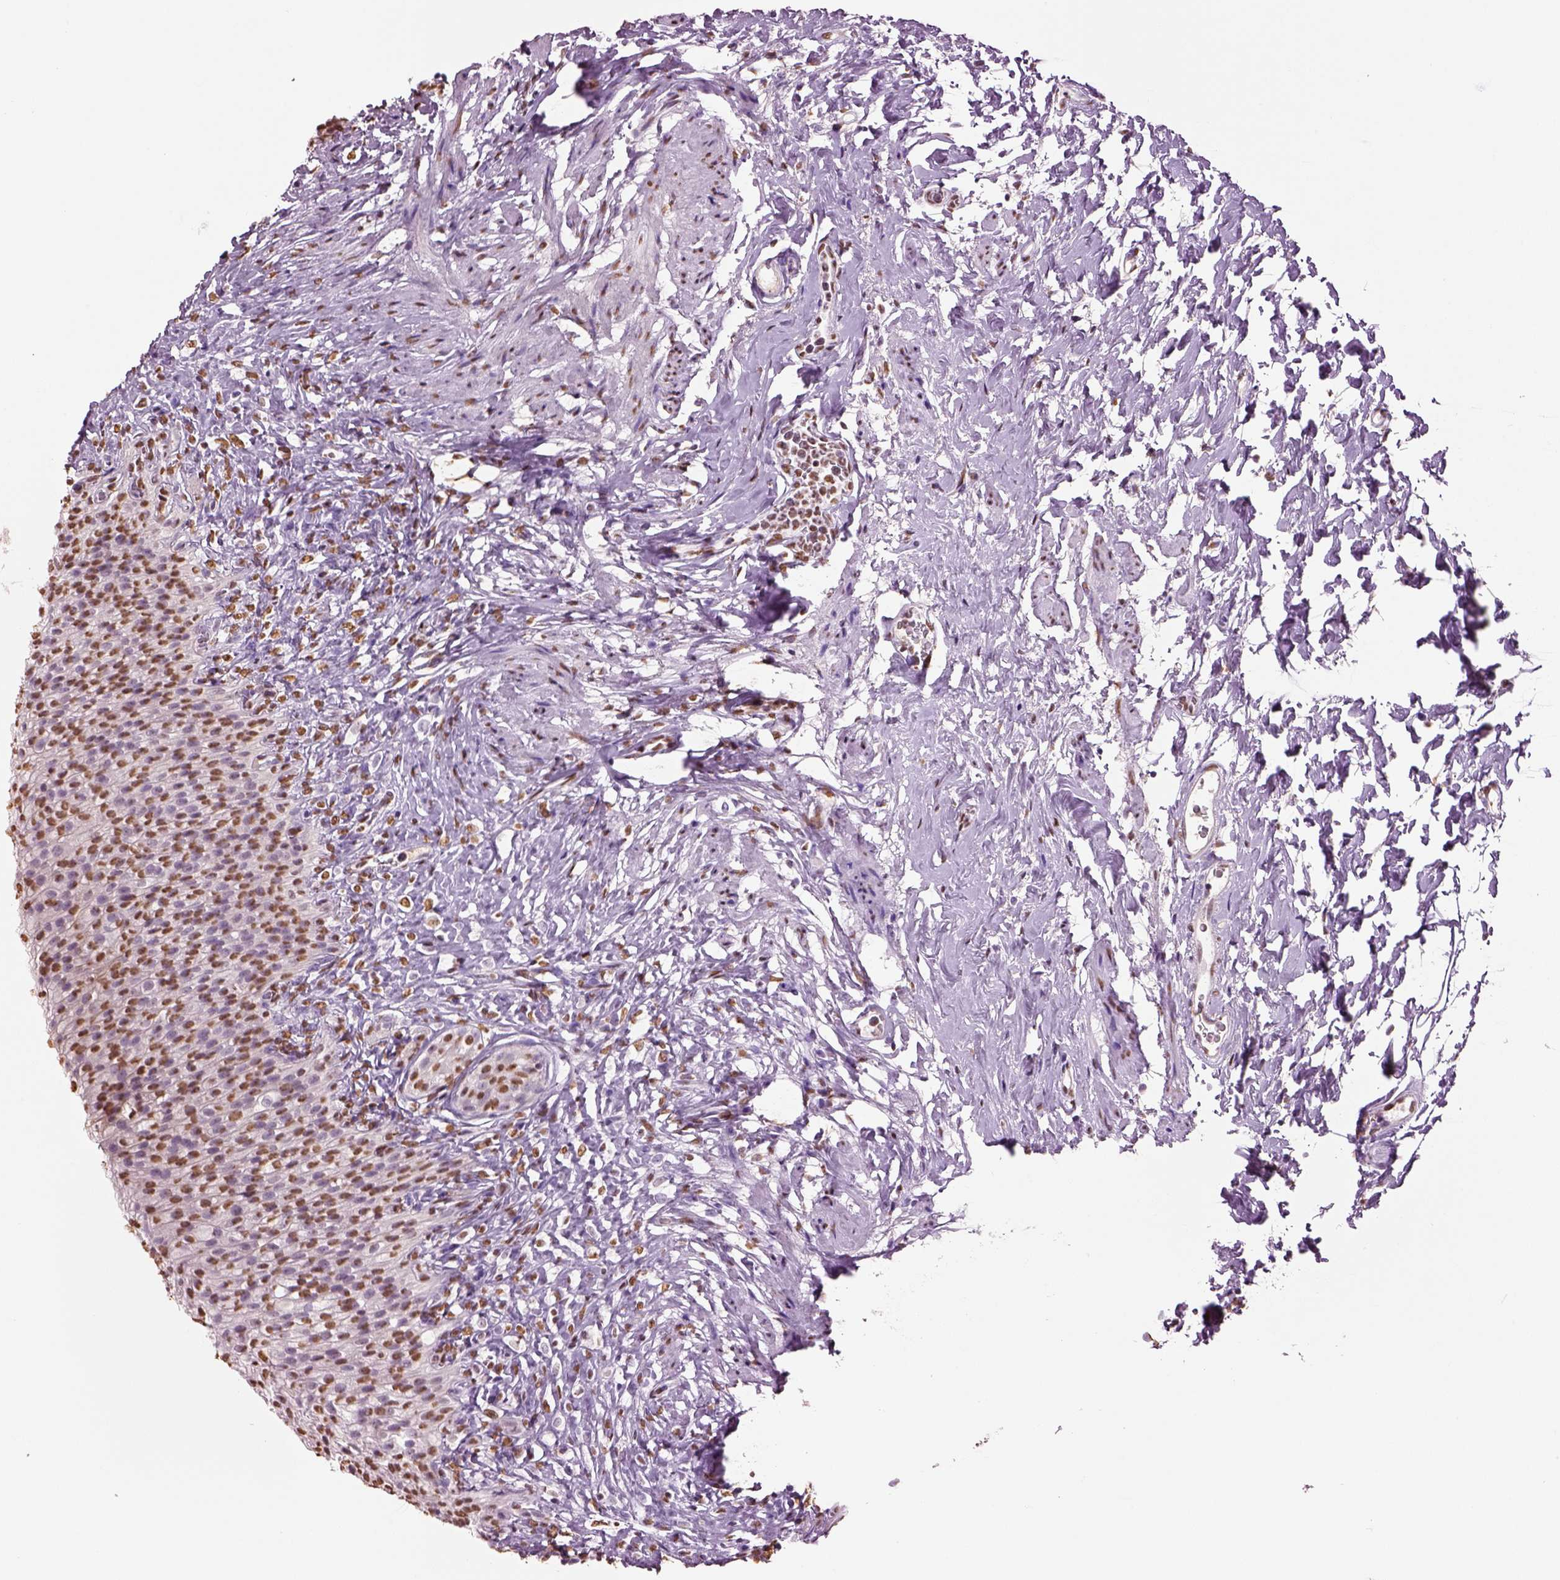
{"staining": {"intensity": "moderate", "quantity": "25%-75%", "location": "nuclear"}, "tissue": "urinary bladder", "cell_type": "Urothelial cells", "image_type": "normal", "snomed": [{"axis": "morphology", "description": "Normal tissue, NOS"}, {"axis": "topography", "description": "Urinary bladder"}], "caption": "Moderate nuclear expression for a protein is appreciated in approximately 25%-75% of urothelial cells of normal urinary bladder using immunohistochemistry (IHC).", "gene": "DDX3X", "patient": {"sex": "male", "age": 76}}